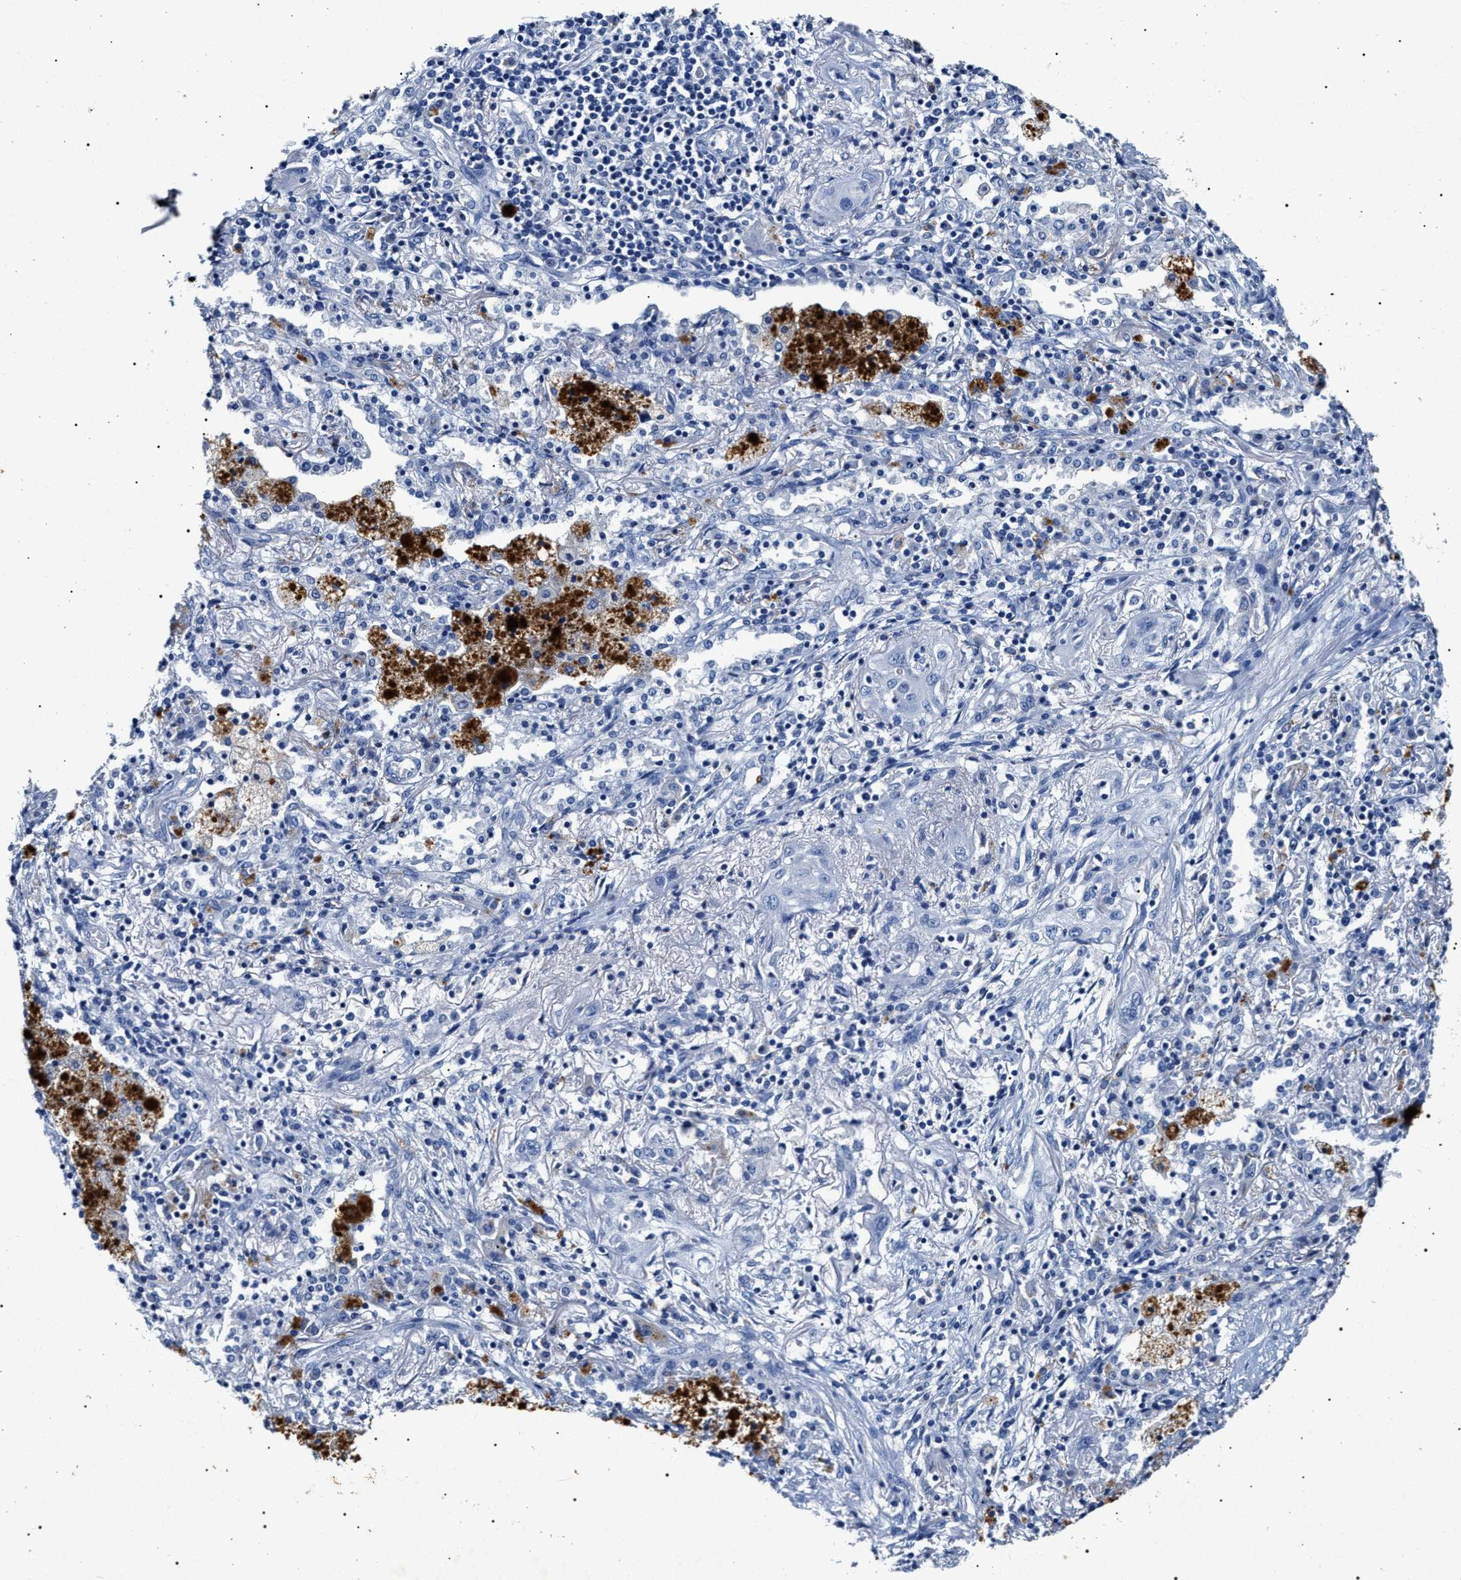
{"staining": {"intensity": "negative", "quantity": "none", "location": "none"}, "tissue": "lung cancer", "cell_type": "Tumor cells", "image_type": "cancer", "snomed": [{"axis": "morphology", "description": "Squamous cell carcinoma, NOS"}, {"axis": "topography", "description": "Lung"}], "caption": "The immunohistochemistry histopathology image has no significant expression in tumor cells of lung cancer (squamous cell carcinoma) tissue. Nuclei are stained in blue.", "gene": "LRRC8E", "patient": {"sex": "female", "age": 47}}